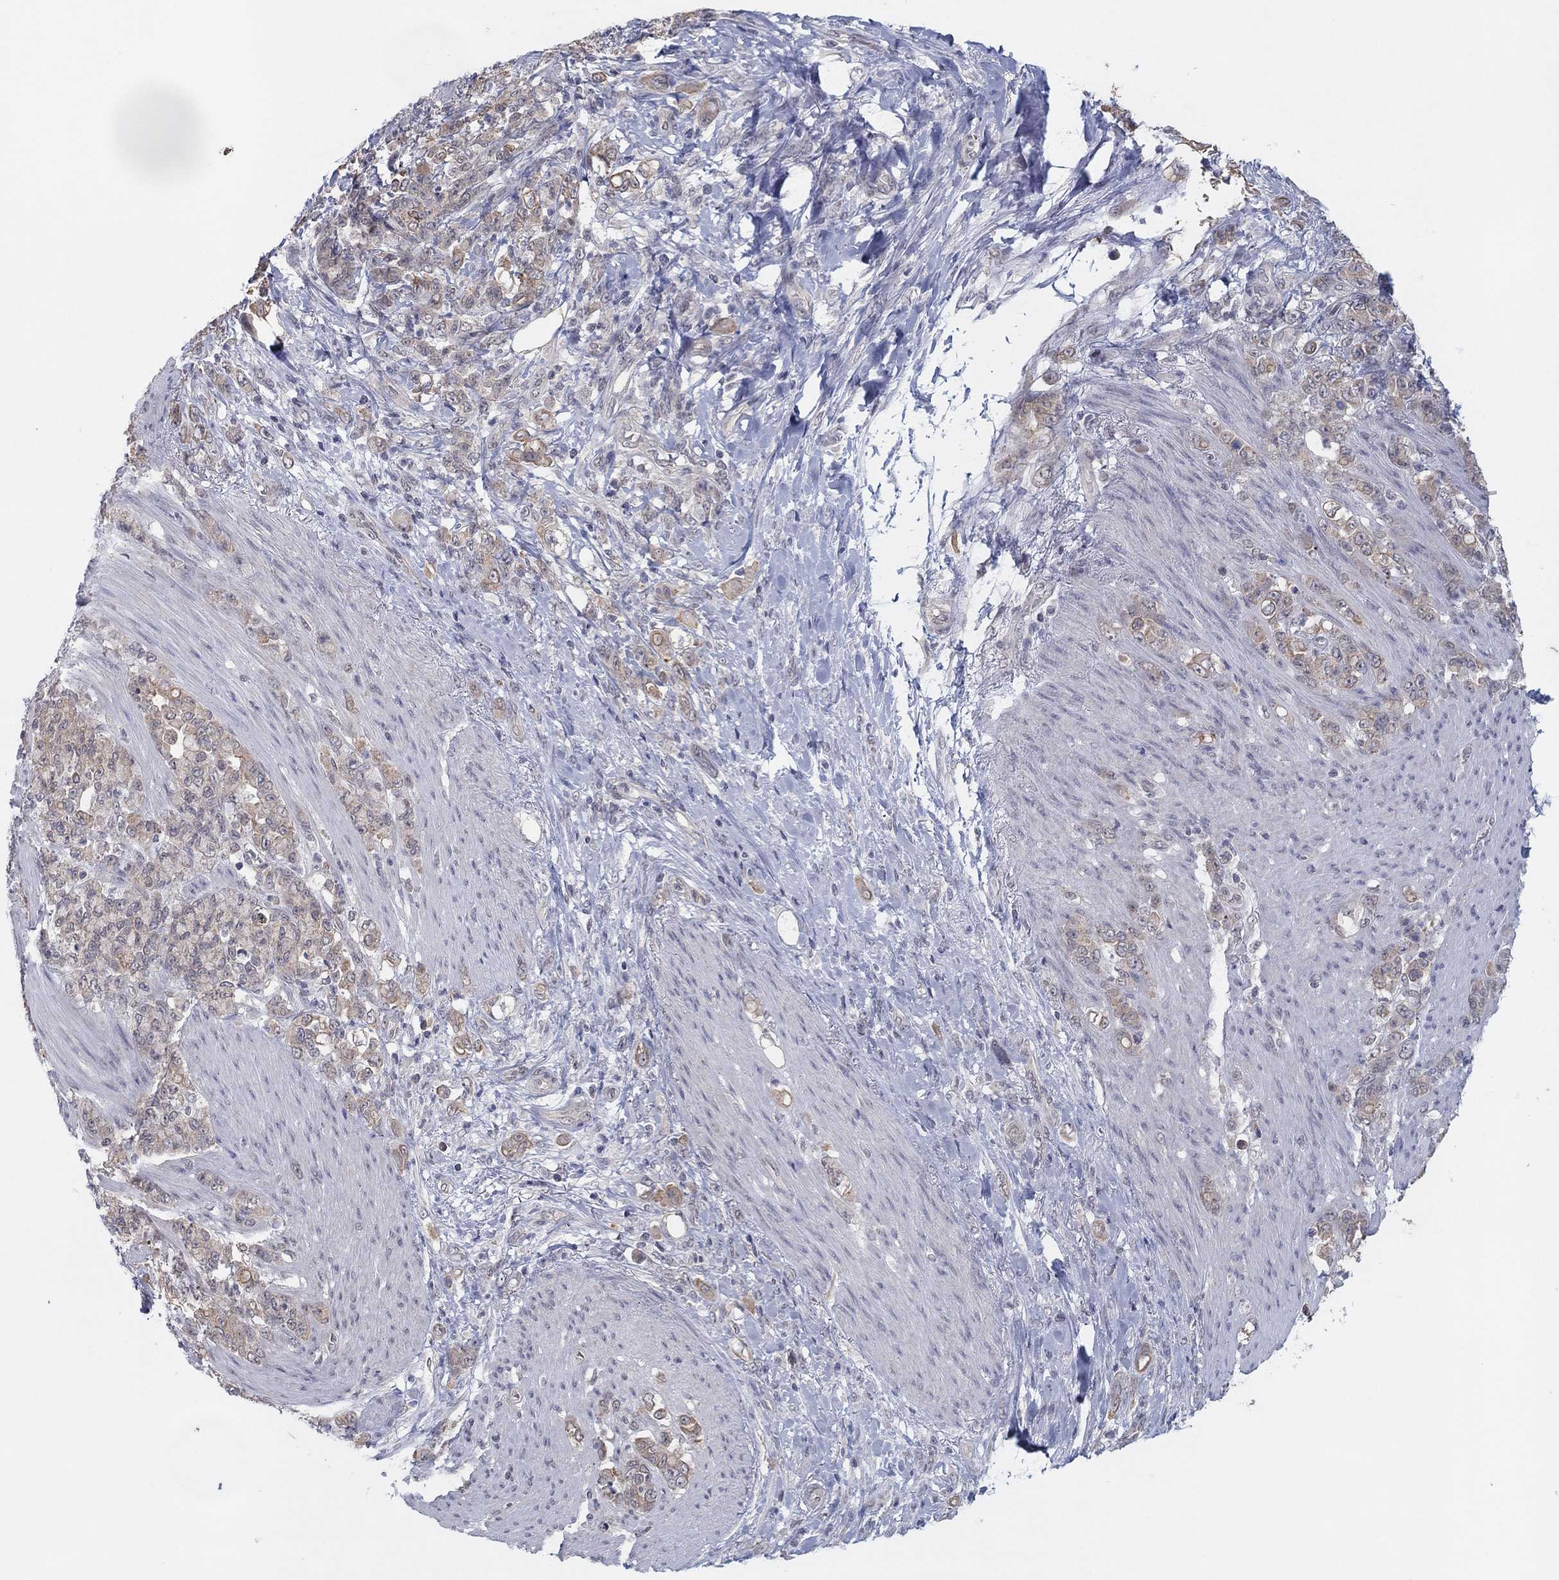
{"staining": {"intensity": "moderate", "quantity": "<25%", "location": "cytoplasmic/membranous"}, "tissue": "stomach cancer", "cell_type": "Tumor cells", "image_type": "cancer", "snomed": [{"axis": "morphology", "description": "Adenocarcinoma, NOS"}, {"axis": "topography", "description": "Stomach"}], "caption": "Stomach cancer was stained to show a protein in brown. There is low levels of moderate cytoplasmic/membranous positivity in approximately <25% of tumor cells. (Stains: DAB in brown, nuclei in blue, Microscopy: brightfield microscopy at high magnification).", "gene": "SLC22A2", "patient": {"sex": "female", "age": 79}}